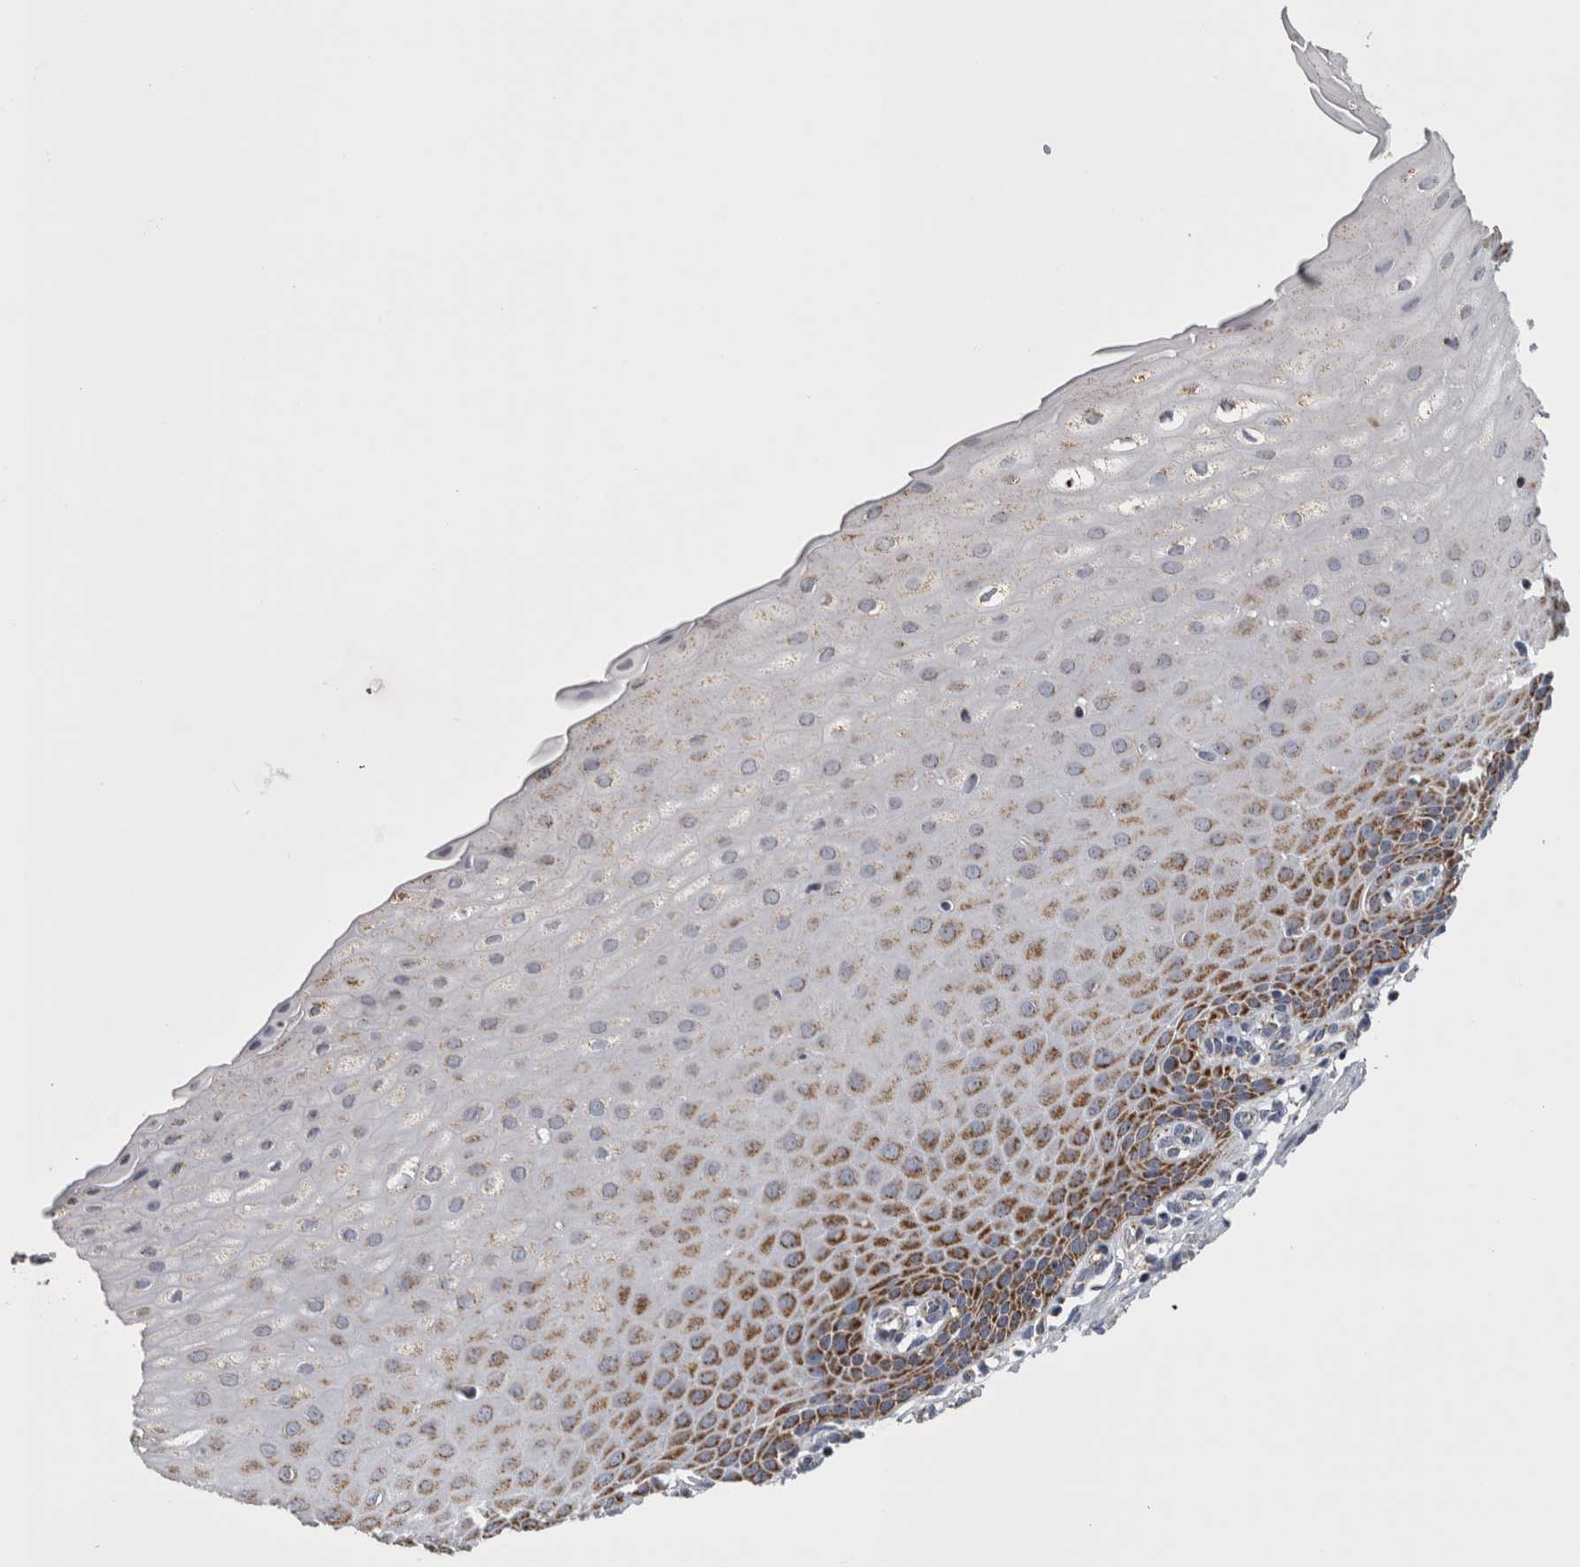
{"staining": {"intensity": "moderate", "quantity": ">75%", "location": "cytoplasmic/membranous"}, "tissue": "cervix", "cell_type": "Glandular cells", "image_type": "normal", "snomed": [{"axis": "morphology", "description": "Normal tissue, NOS"}, {"axis": "topography", "description": "Cervix"}], "caption": "Cervix was stained to show a protein in brown. There is medium levels of moderate cytoplasmic/membranous positivity in approximately >75% of glandular cells. (IHC, brightfield microscopy, high magnification).", "gene": "DBT", "patient": {"sex": "female", "age": 55}}